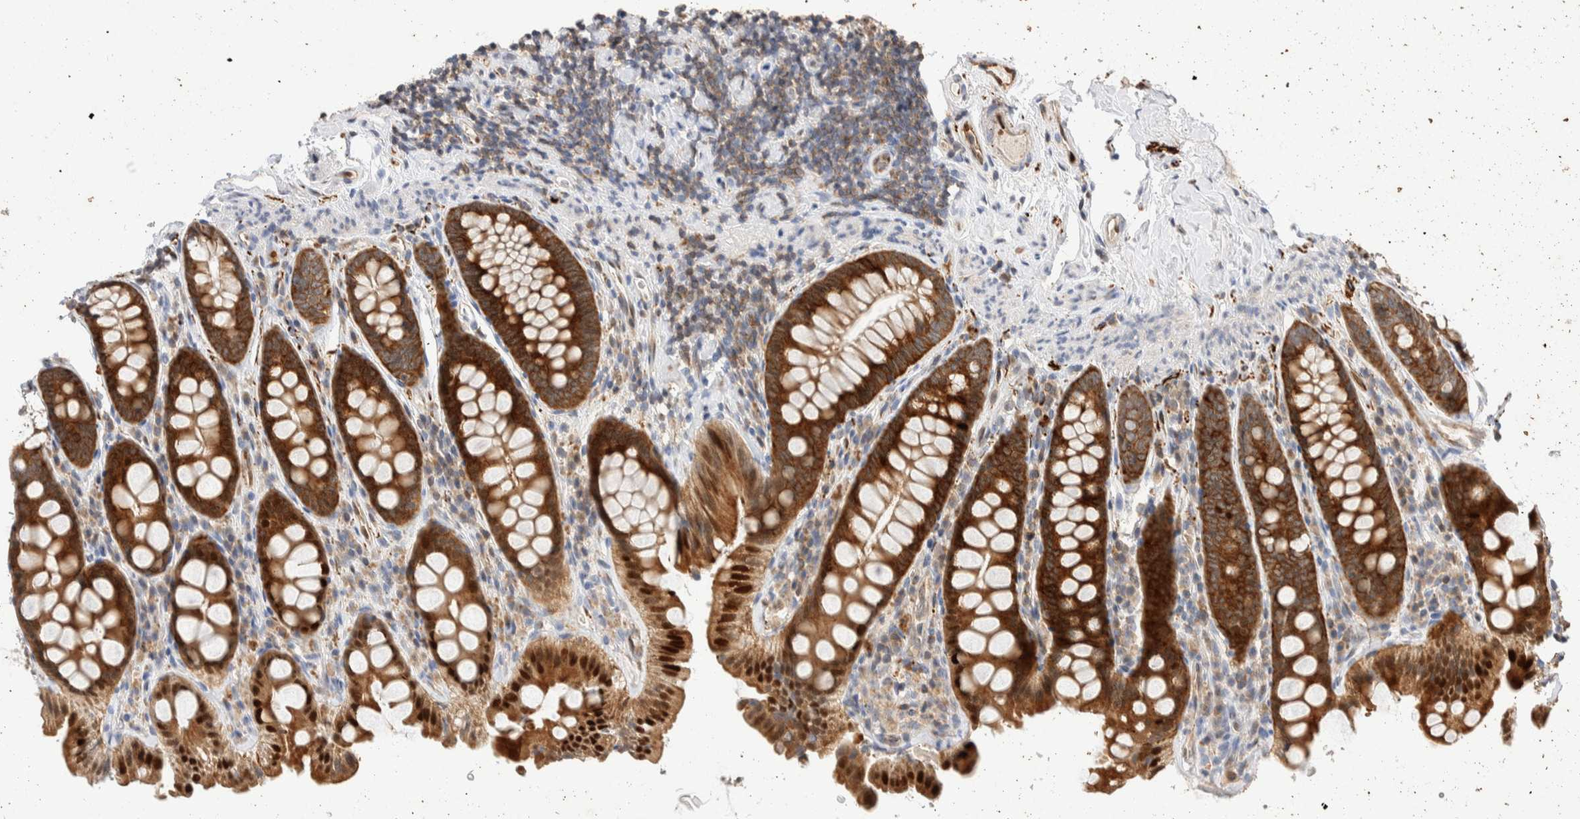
{"staining": {"intensity": "moderate", "quantity": ">75%", "location": "cytoplasmic/membranous"}, "tissue": "colon", "cell_type": "Endothelial cells", "image_type": "normal", "snomed": [{"axis": "morphology", "description": "Normal tissue, NOS"}, {"axis": "topography", "description": "Colon"}, {"axis": "topography", "description": "Peripheral nerve tissue"}], "caption": "A brown stain highlights moderate cytoplasmic/membranous expression of a protein in endothelial cells of normal colon. Nuclei are stained in blue.", "gene": "NSMAF", "patient": {"sex": "female", "age": 61}}